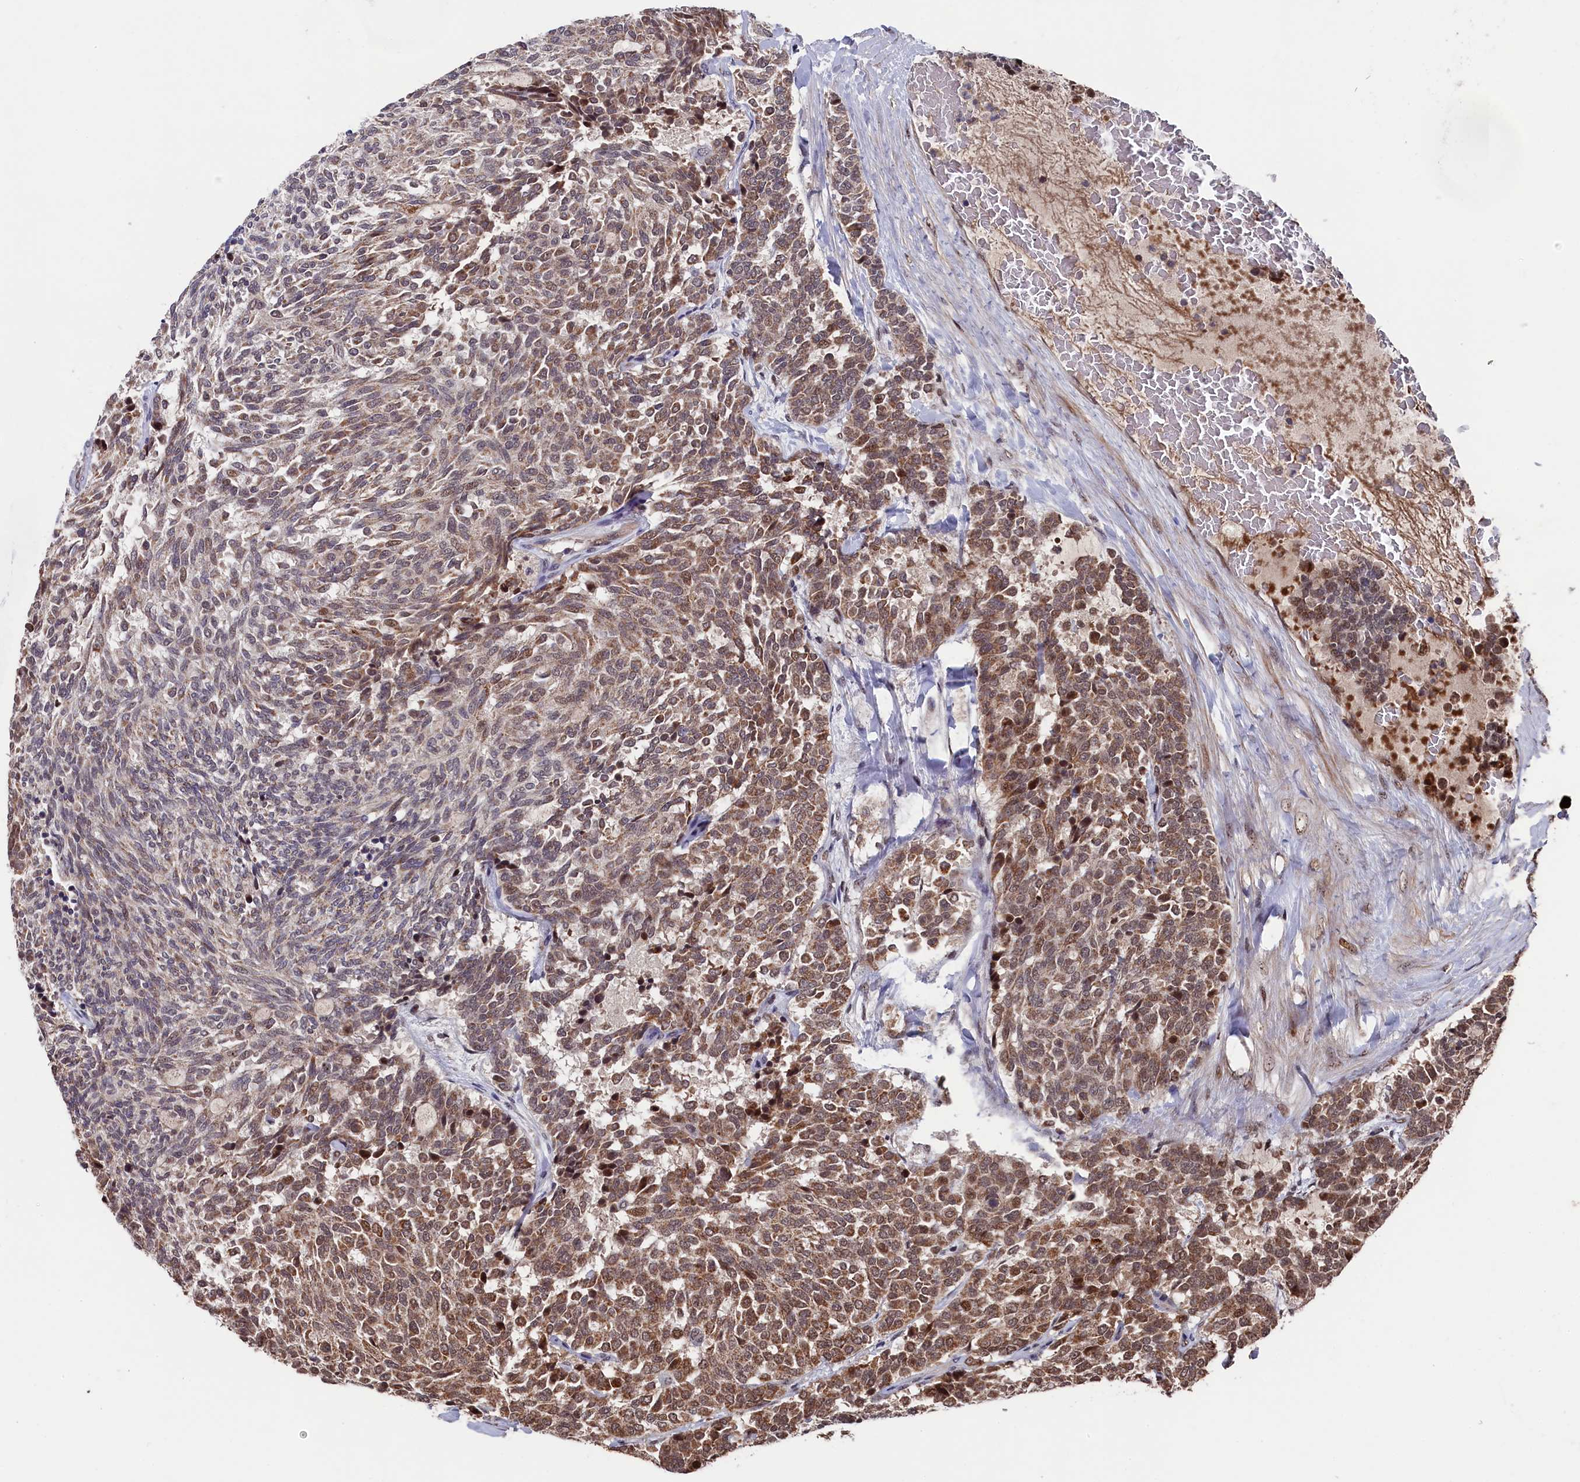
{"staining": {"intensity": "moderate", "quantity": ">75%", "location": "cytoplasmic/membranous,nuclear"}, "tissue": "carcinoid", "cell_type": "Tumor cells", "image_type": "cancer", "snomed": [{"axis": "morphology", "description": "Carcinoid, malignant, NOS"}, {"axis": "topography", "description": "Pancreas"}], "caption": "Carcinoid stained with a protein marker displays moderate staining in tumor cells.", "gene": "CLPX", "patient": {"sex": "female", "age": 54}}